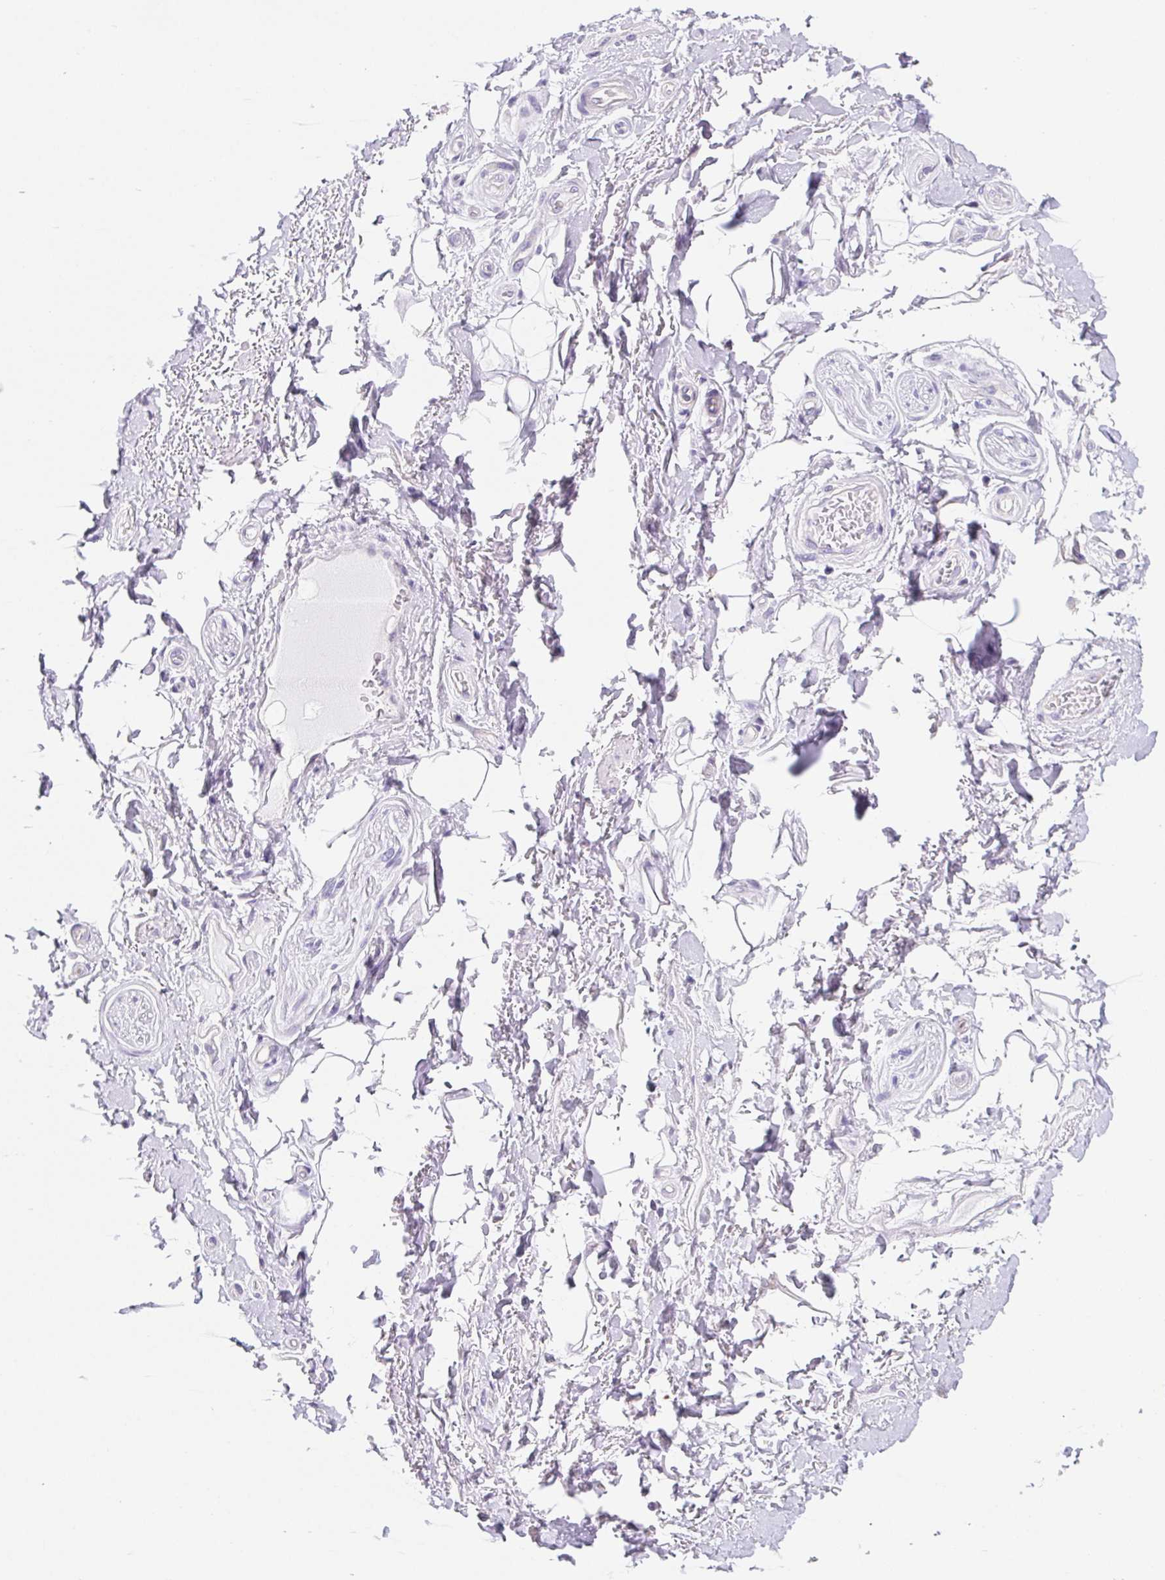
{"staining": {"intensity": "negative", "quantity": "none", "location": "none"}, "tissue": "adipose tissue", "cell_type": "Adipocytes", "image_type": "normal", "snomed": [{"axis": "morphology", "description": "Normal tissue, NOS"}, {"axis": "topography", "description": "Peripheral nerve tissue"}], "caption": "This is an IHC histopathology image of benign human adipose tissue. There is no staining in adipocytes.", "gene": "BCAS1", "patient": {"sex": "male", "age": 51}}